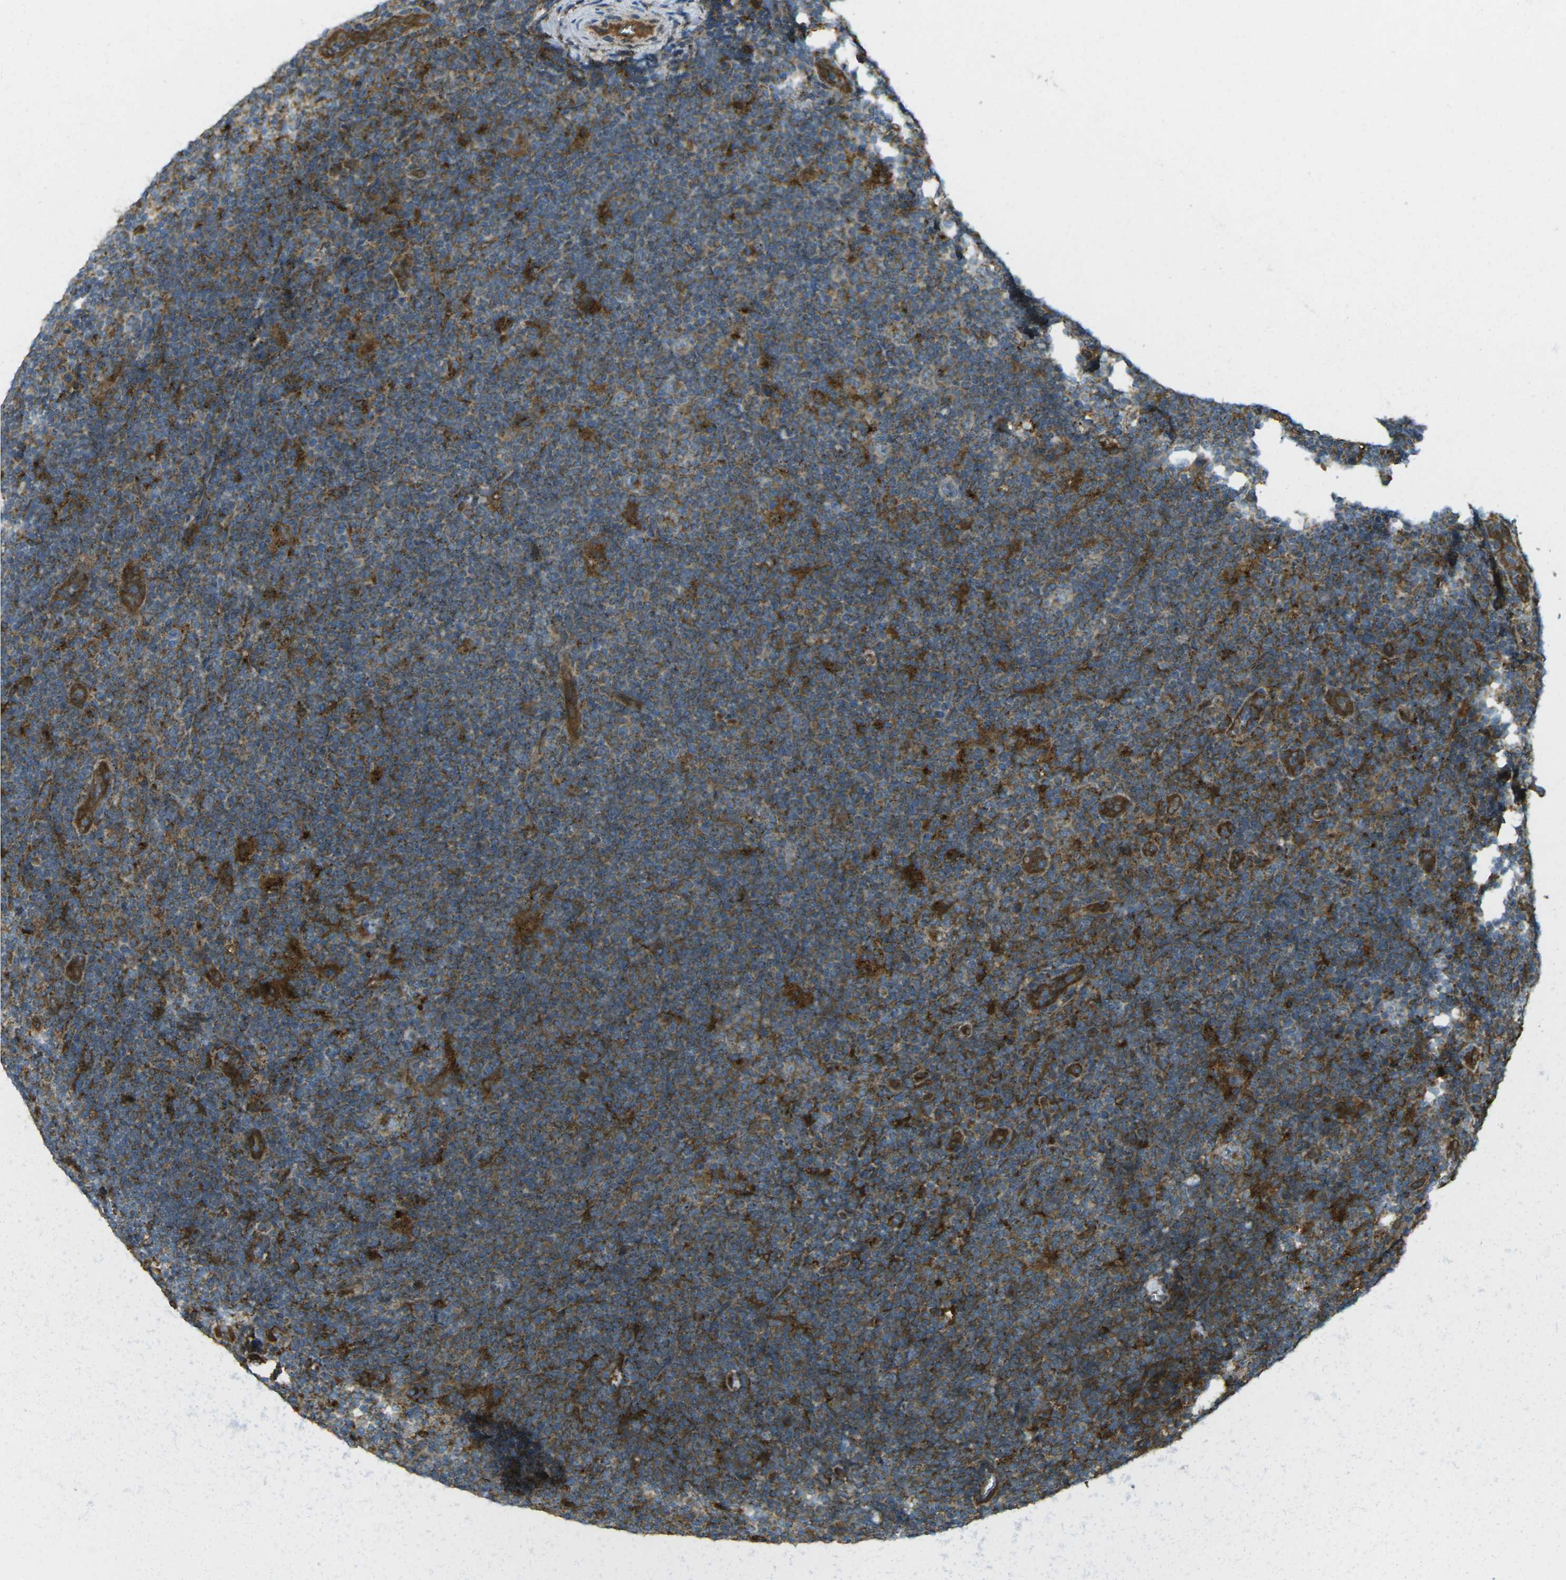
{"staining": {"intensity": "strong", "quantity": "25%-75%", "location": "cytoplasmic/membranous"}, "tissue": "lymphoma", "cell_type": "Tumor cells", "image_type": "cancer", "snomed": [{"axis": "morphology", "description": "Hodgkin's disease, NOS"}, {"axis": "topography", "description": "Lymph node"}], "caption": "A photomicrograph of human Hodgkin's disease stained for a protein demonstrates strong cytoplasmic/membranous brown staining in tumor cells.", "gene": "CHMP3", "patient": {"sex": "female", "age": 57}}